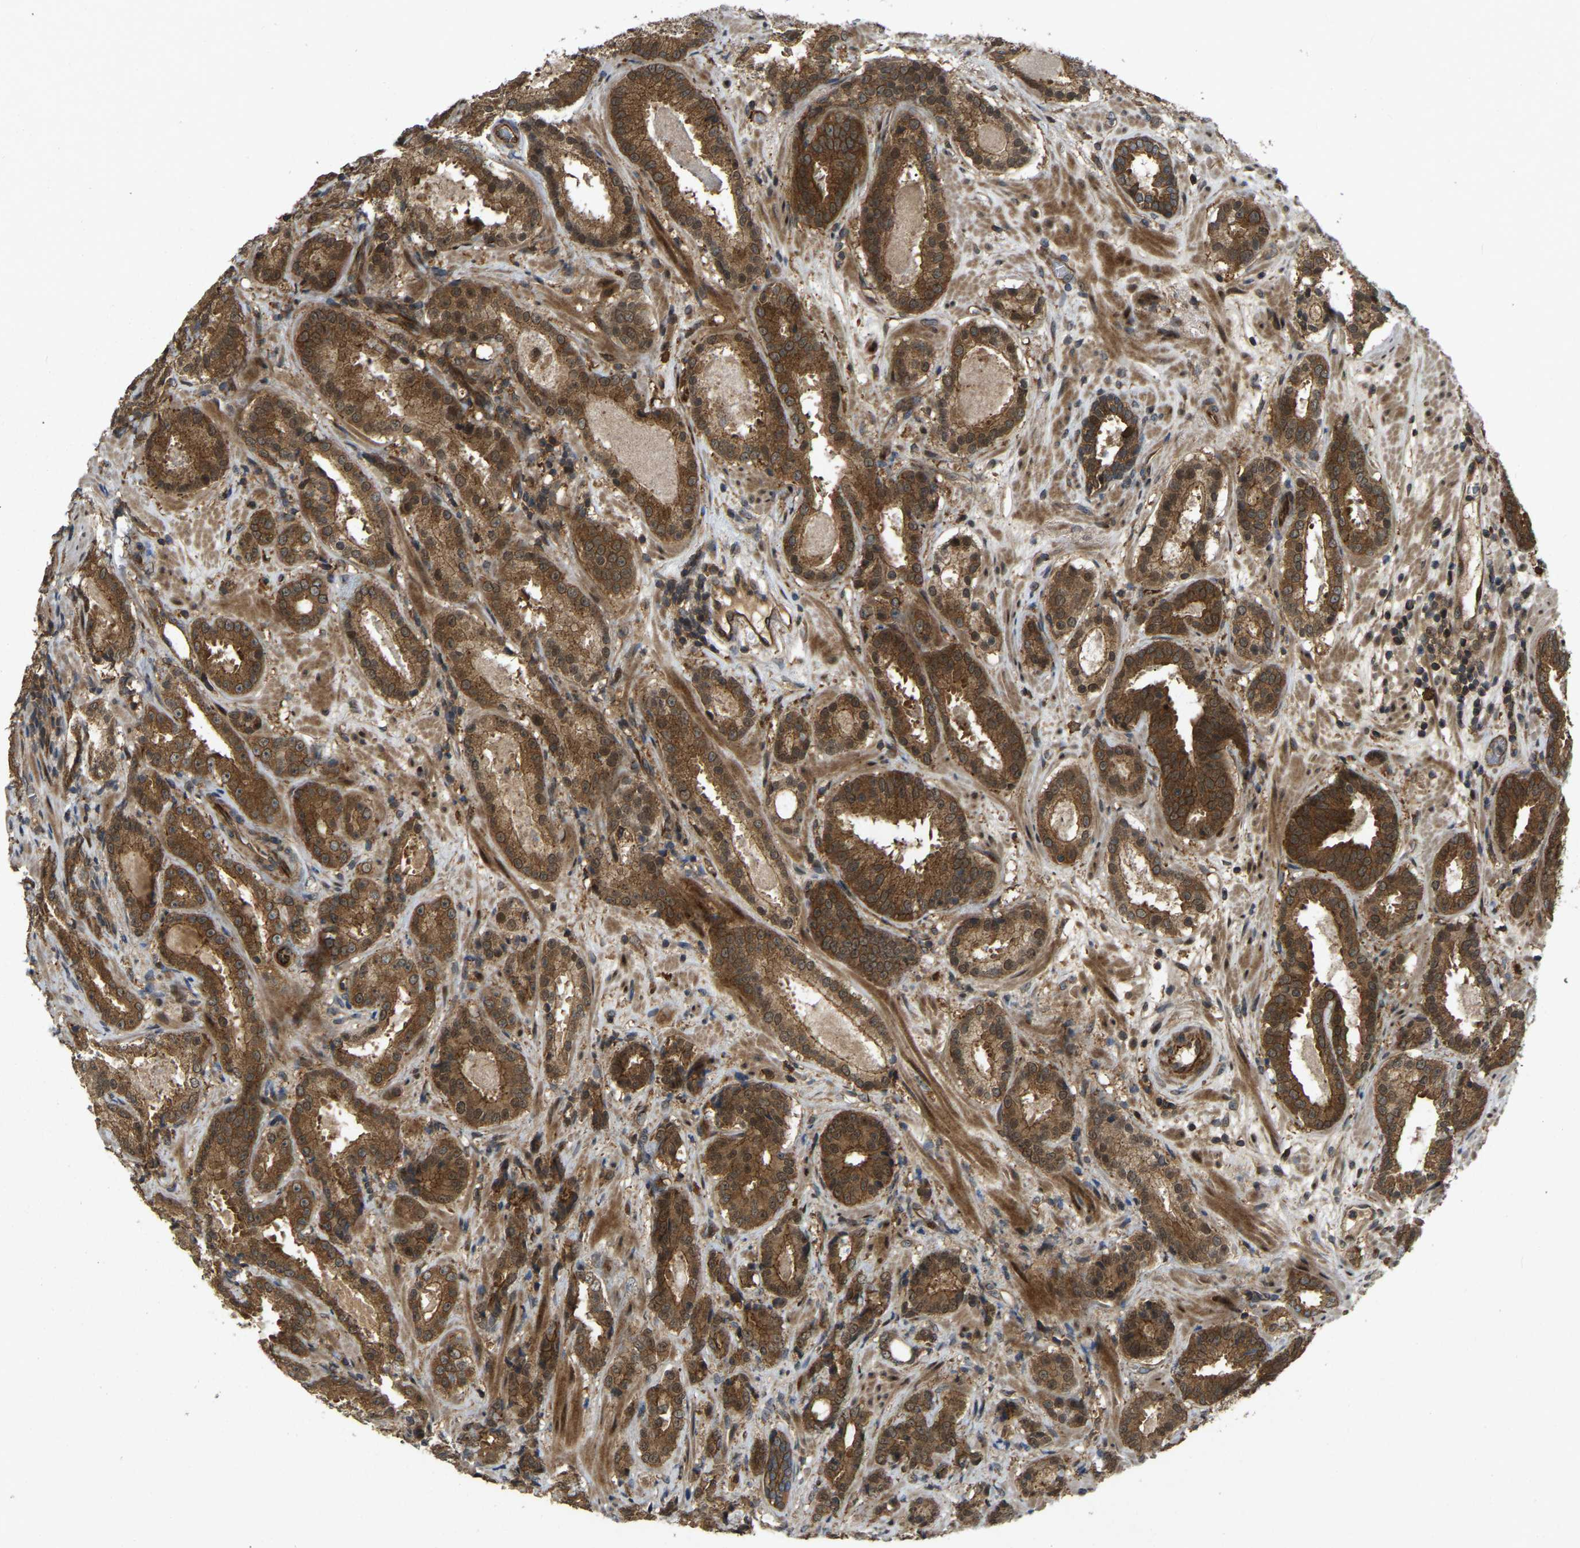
{"staining": {"intensity": "strong", "quantity": ">75%", "location": "cytoplasmic/membranous,nuclear"}, "tissue": "prostate cancer", "cell_type": "Tumor cells", "image_type": "cancer", "snomed": [{"axis": "morphology", "description": "Adenocarcinoma, Low grade"}, {"axis": "topography", "description": "Prostate"}], "caption": "A brown stain shows strong cytoplasmic/membranous and nuclear positivity of a protein in prostate cancer (adenocarcinoma (low-grade)) tumor cells.", "gene": "KIAA1549", "patient": {"sex": "male", "age": 69}}